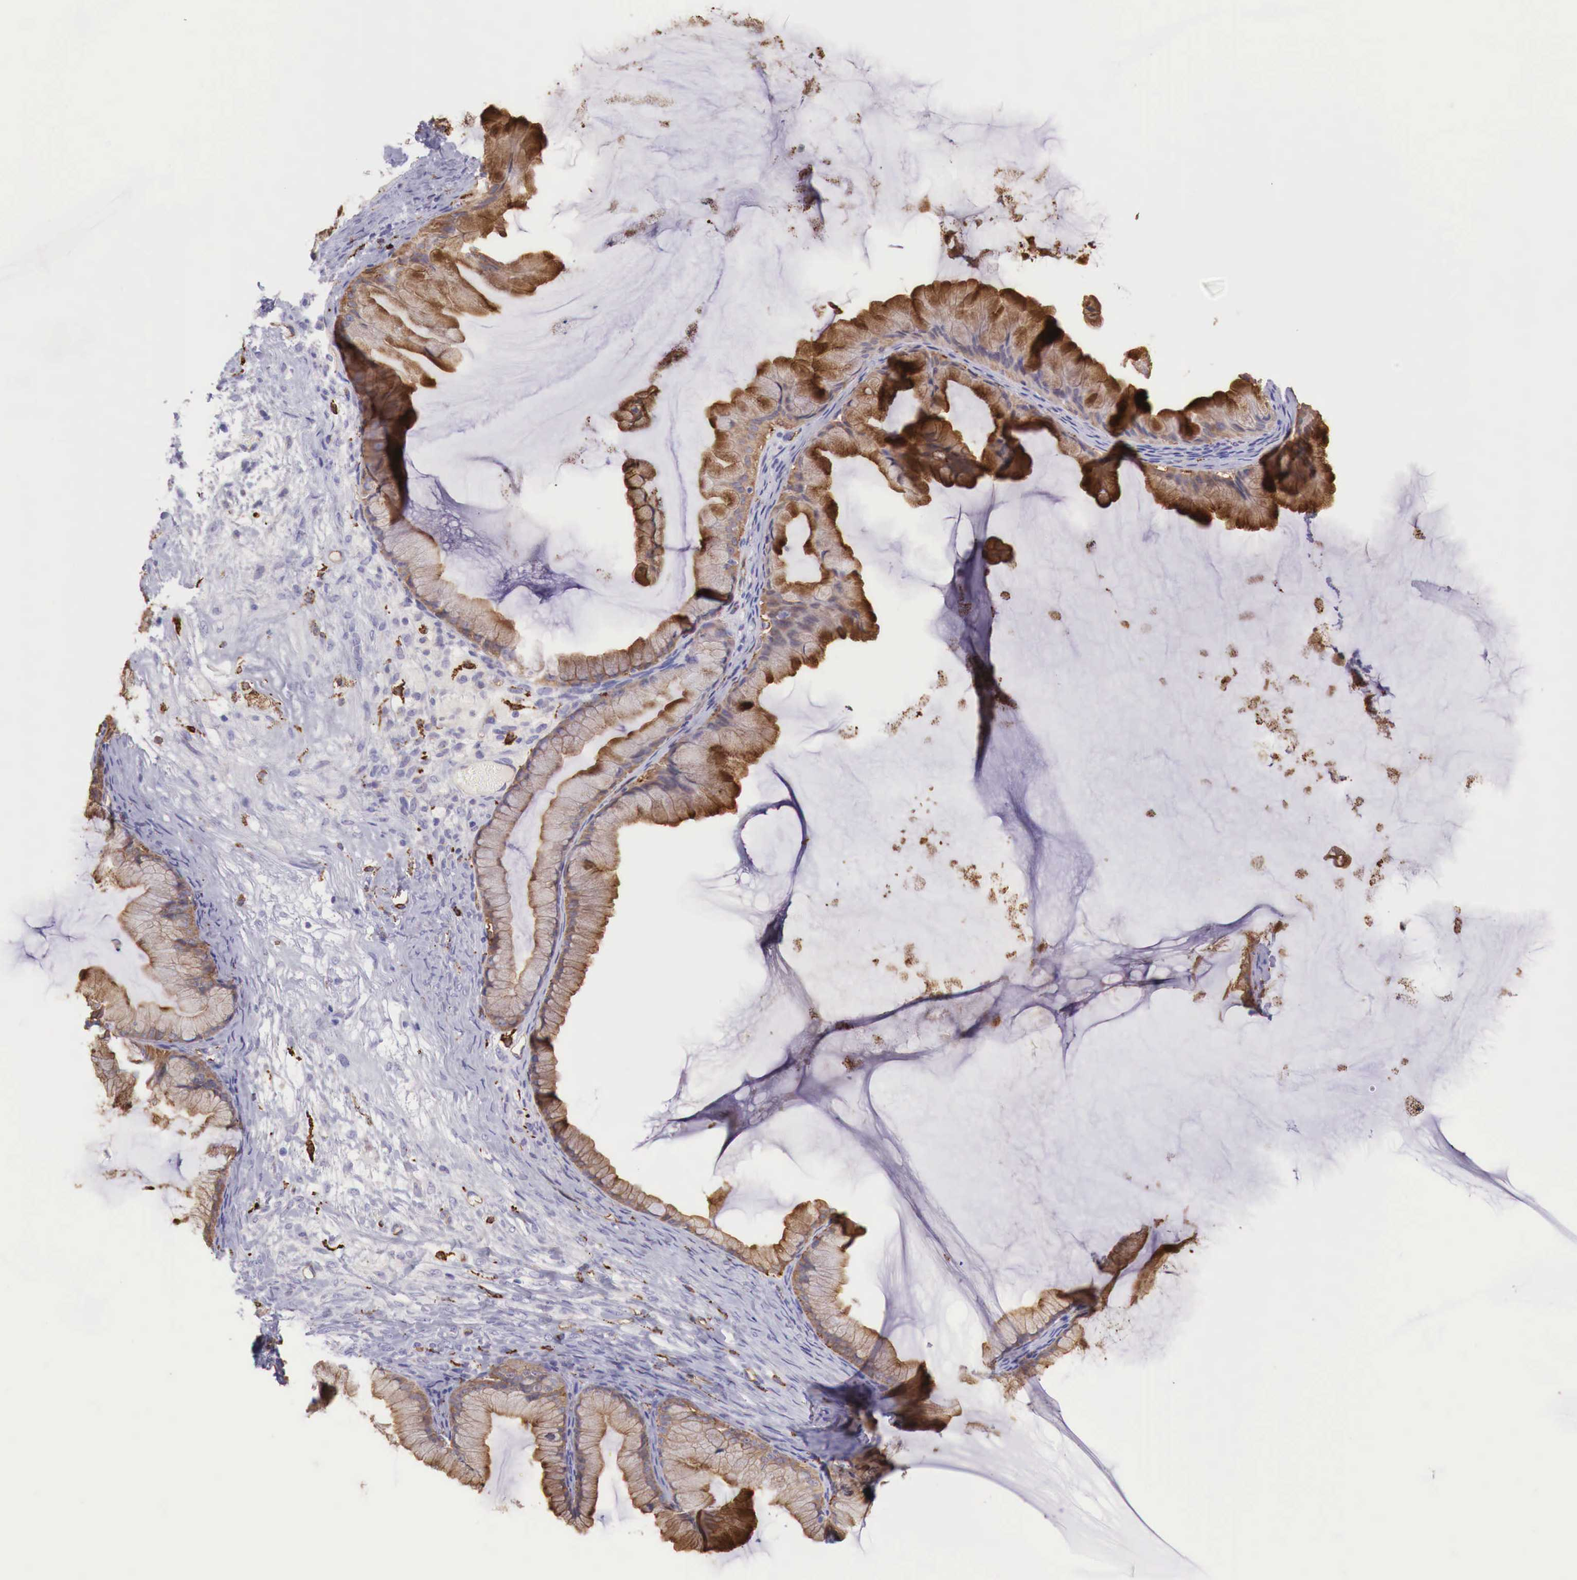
{"staining": {"intensity": "moderate", "quantity": ">75%", "location": "cytoplasmic/membranous"}, "tissue": "ovarian cancer", "cell_type": "Tumor cells", "image_type": "cancer", "snomed": [{"axis": "morphology", "description": "Cystadenocarcinoma, mucinous, NOS"}, {"axis": "topography", "description": "Ovary"}], "caption": "A high-resolution image shows IHC staining of ovarian cancer, which reveals moderate cytoplasmic/membranous positivity in about >75% of tumor cells.", "gene": "MSR1", "patient": {"sex": "female", "age": 41}}